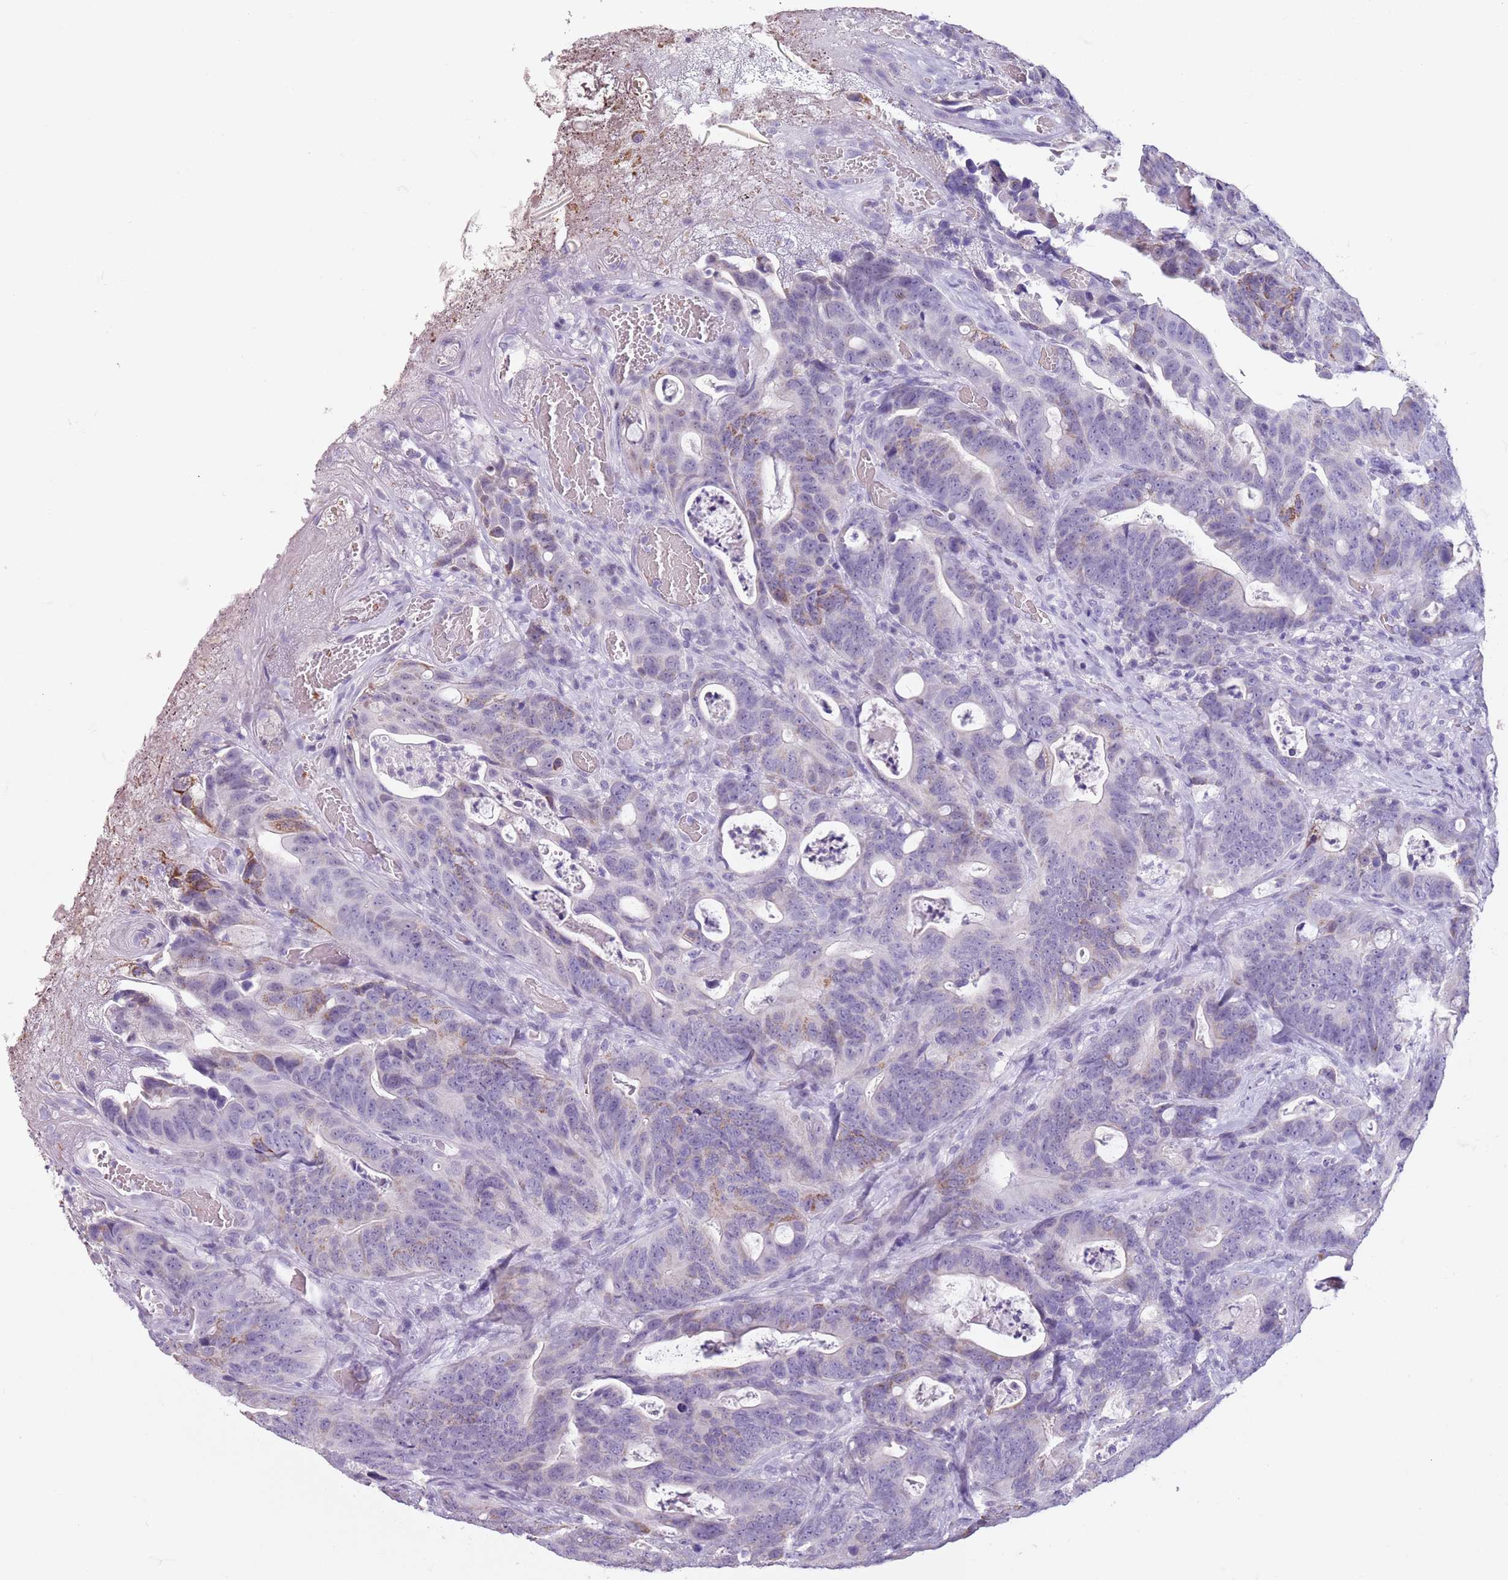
{"staining": {"intensity": "negative", "quantity": "none", "location": "none"}, "tissue": "colorectal cancer", "cell_type": "Tumor cells", "image_type": "cancer", "snomed": [{"axis": "morphology", "description": "Adenocarcinoma, NOS"}, {"axis": "topography", "description": "Colon"}], "caption": "This is a micrograph of immunohistochemistry staining of adenocarcinoma (colorectal), which shows no staining in tumor cells.", "gene": "SPESP1", "patient": {"sex": "female", "age": 82}}